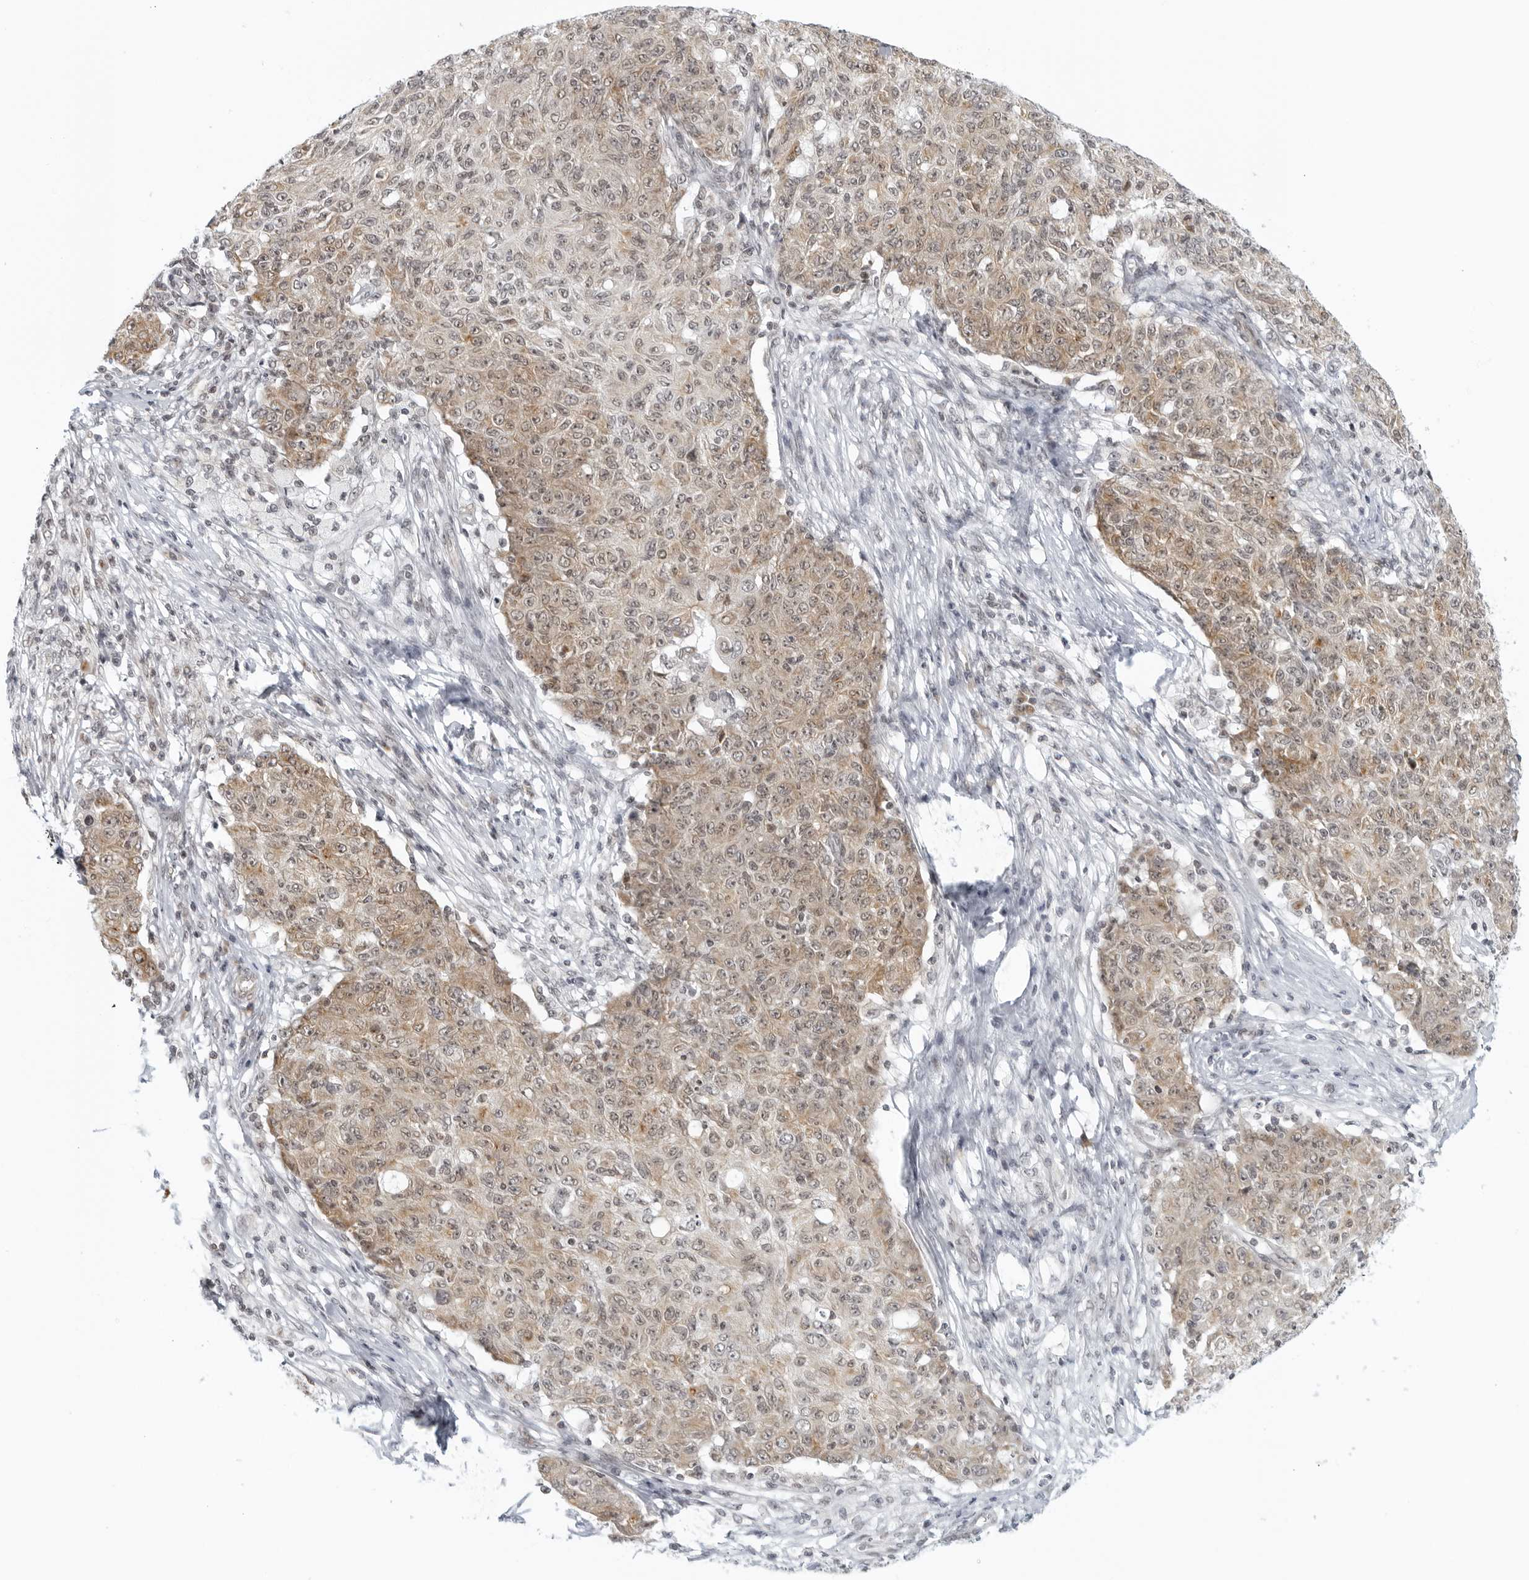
{"staining": {"intensity": "weak", "quantity": ">75%", "location": "cytoplasmic/membranous"}, "tissue": "ovarian cancer", "cell_type": "Tumor cells", "image_type": "cancer", "snomed": [{"axis": "morphology", "description": "Carcinoma, endometroid"}, {"axis": "topography", "description": "Ovary"}], "caption": "Protein analysis of ovarian endometroid carcinoma tissue demonstrates weak cytoplasmic/membranous expression in approximately >75% of tumor cells. The staining is performed using DAB (3,3'-diaminobenzidine) brown chromogen to label protein expression. The nuclei are counter-stained blue using hematoxylin.", "gene": "RAB11FIP3", "patient": {"sex": "female", "age": 42}}